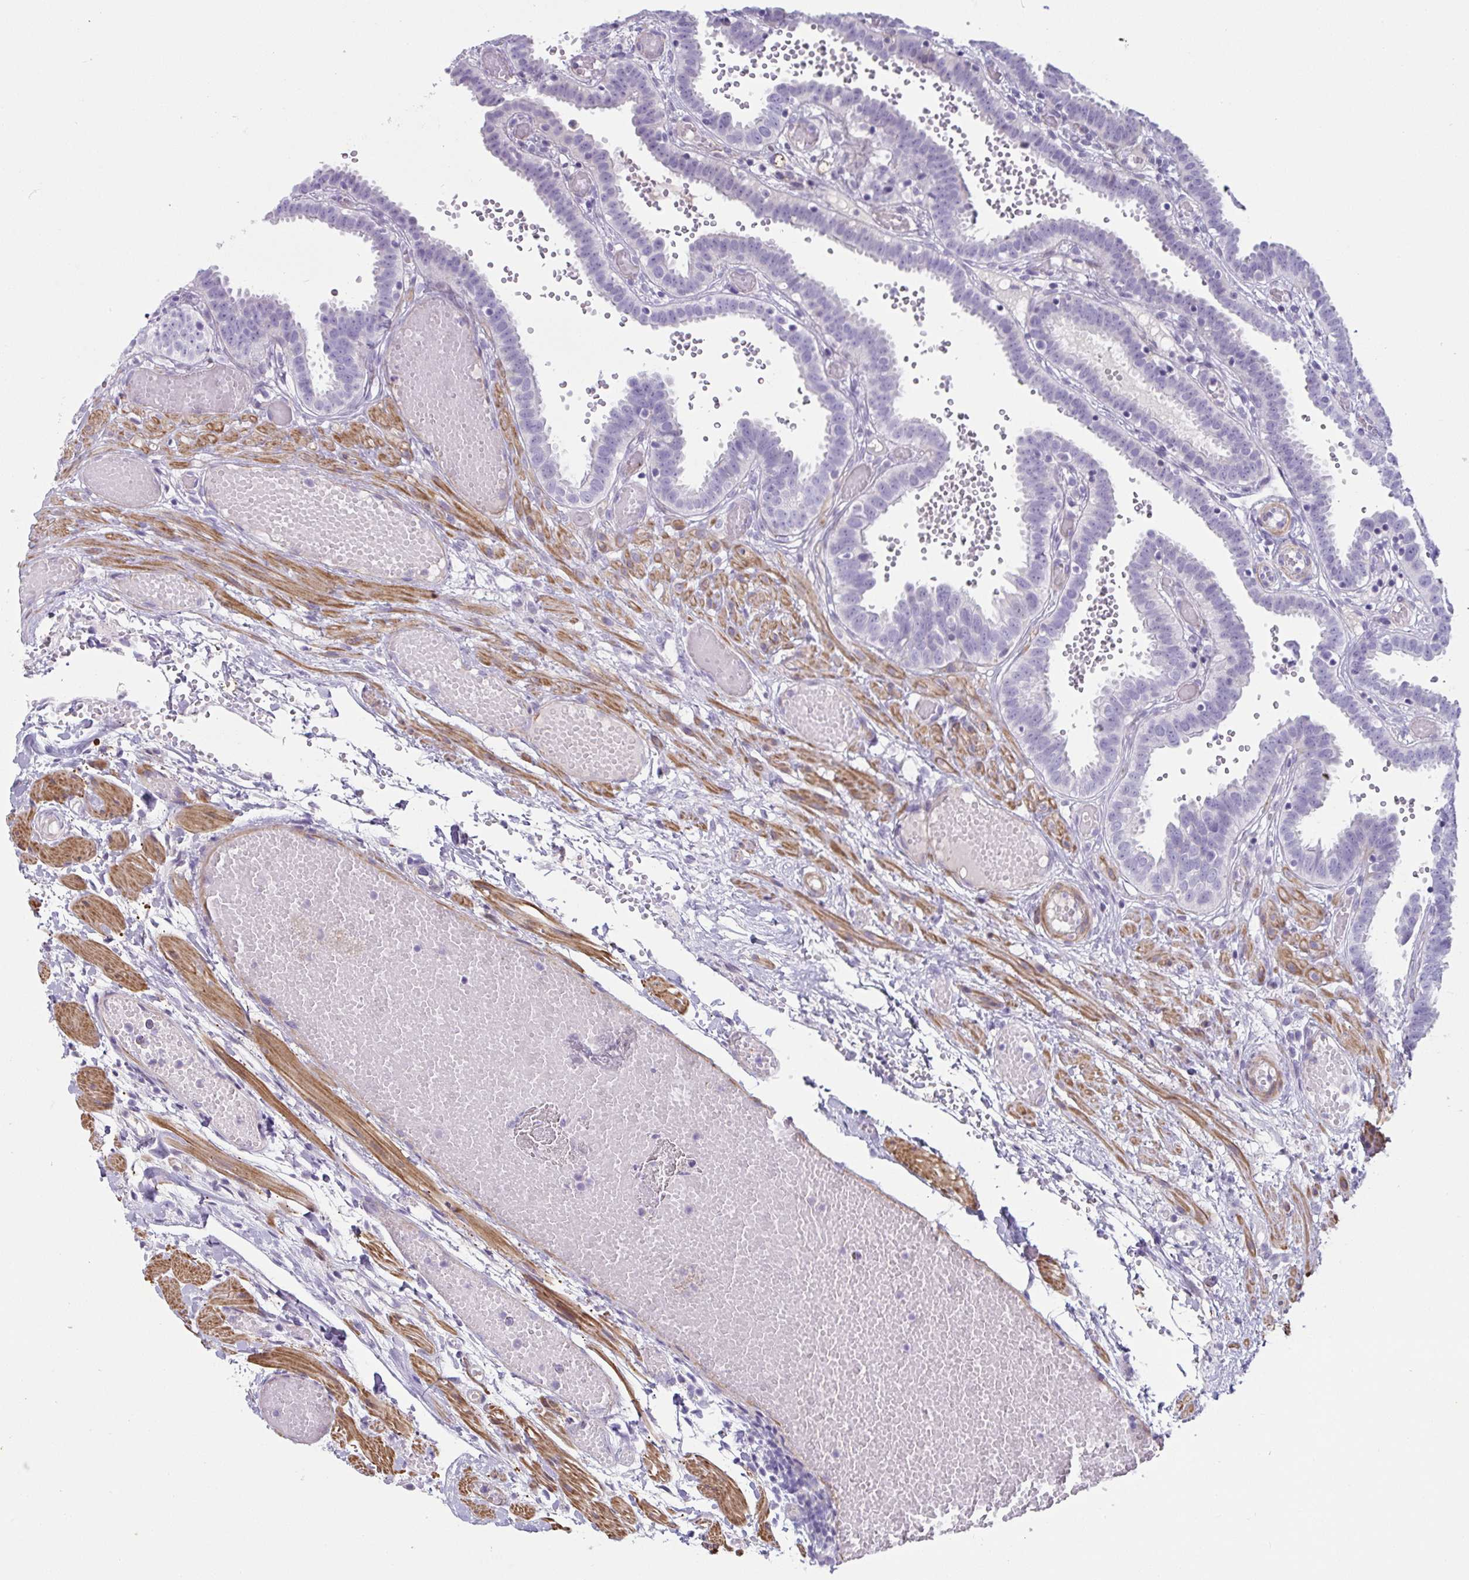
{"staining": {"intensity": "negative", "quantity": "none", "location": "none"}, "tissue": "fallopian tube", "cell_type": "Glandular cells", "image_type": "normal", "snomed": [{"axis": "morphology", "description": "Normal tissue, NOS"}, {"axis": "topography", "description": "Fallopian tube"}], "caption": "An image of fallopian tube stained for a protein demonstrates no brown staining in glandular cells. (DAB IHC visualized using brightfield microscopy, high magnification).", "gene": "OR5P3", "patient": {"sex": "female", "age": 37}}